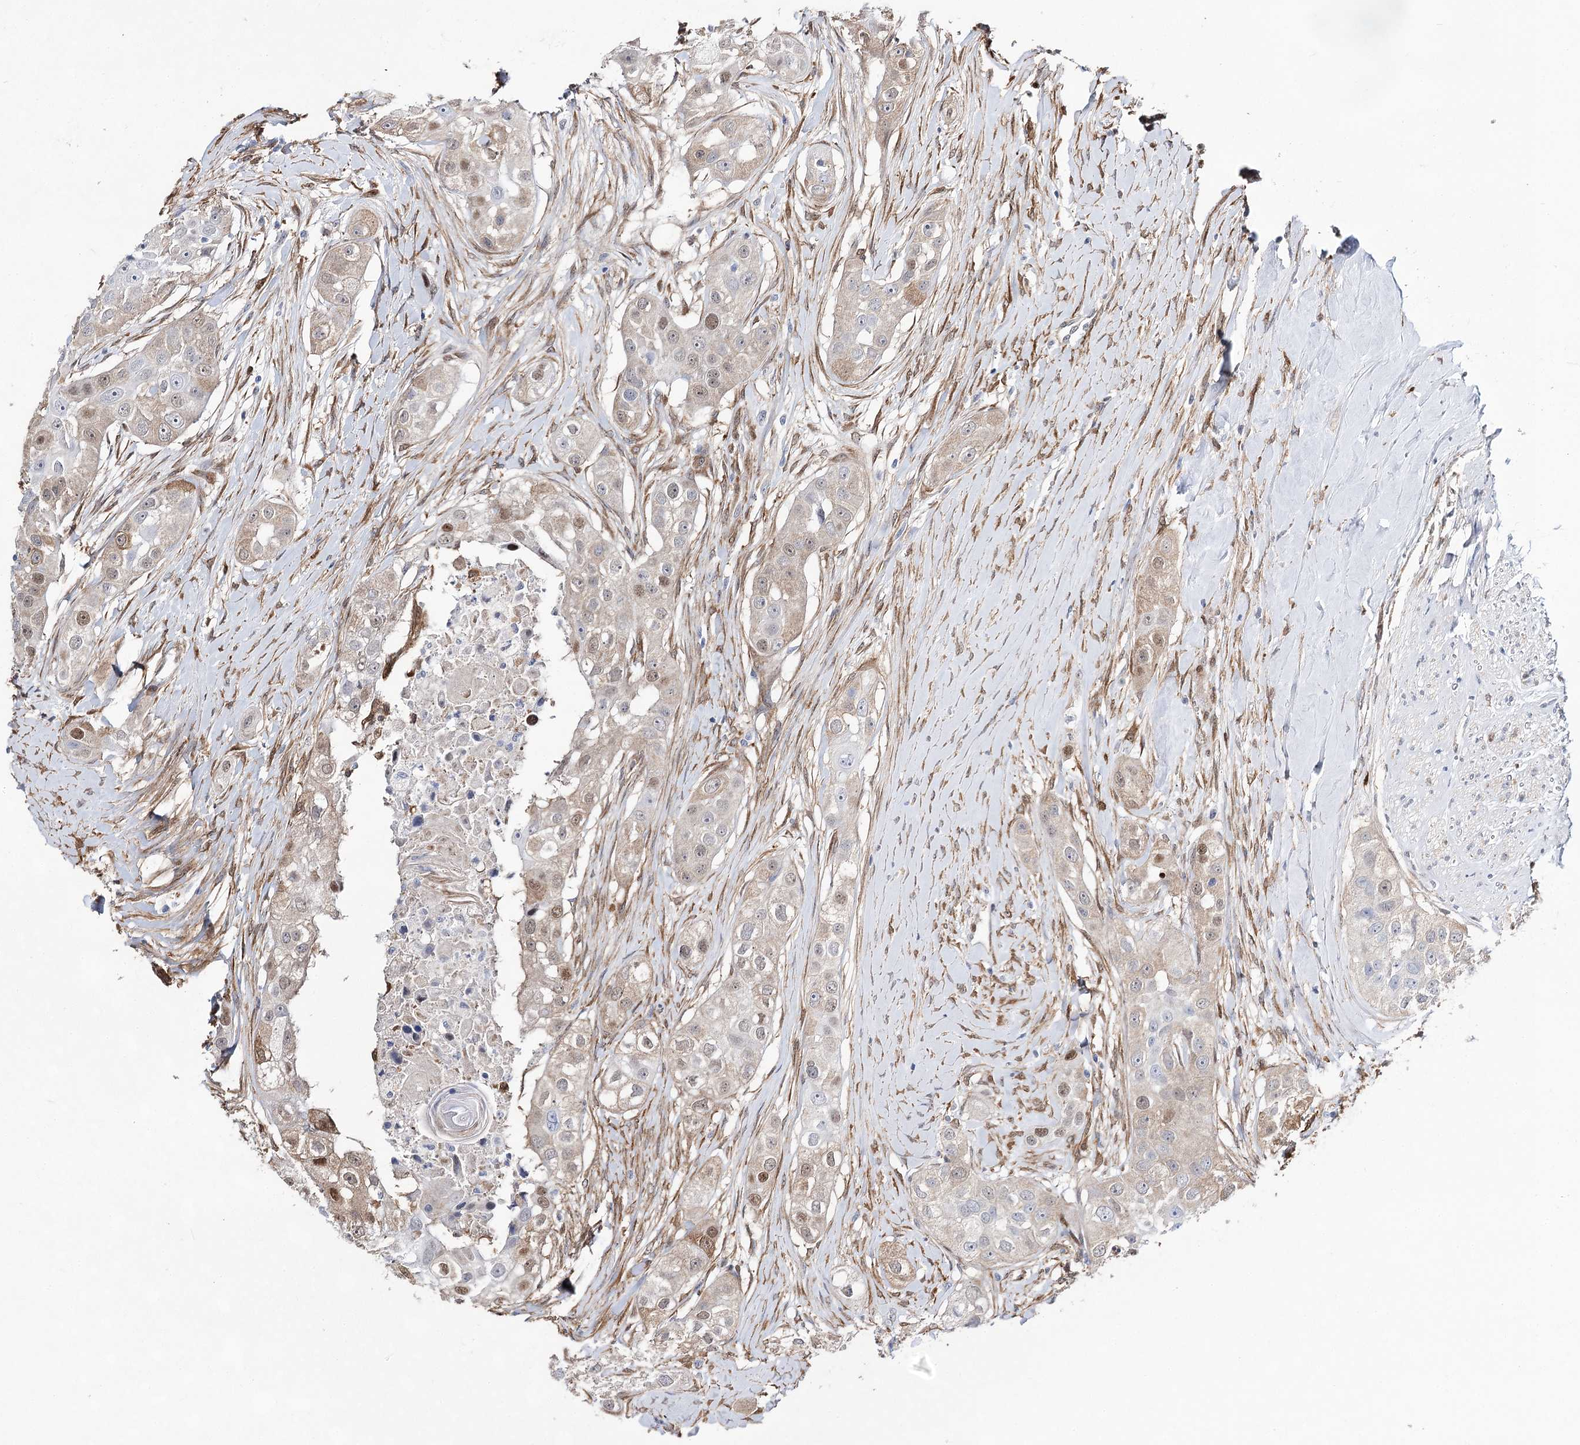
{"staining": {"intensity": "moderate", "quantity": "<25%", "location": "nuclear"}, "tissue": "head and neck cancer", "cell_type": "Tumor cells", "image_type": "cancer", "snomed": [{"axis": "morphology", "description": "Normal tissue, NOS"}, {"axis": "morphology", "description": "Squamous cell carcinoma, NOS"}, {"axis": "topography", "description": "Skeletal muscle"}, {"axis": "topography", "description": "Head-Neck"}], "caption": "The histopathology image reveals a brown stain indicating the presence of a protein in the nuclear of tumor cells in head and neck cancer.", "gene": "UGDH", "patient": {"sex": "male", "age": 51}}